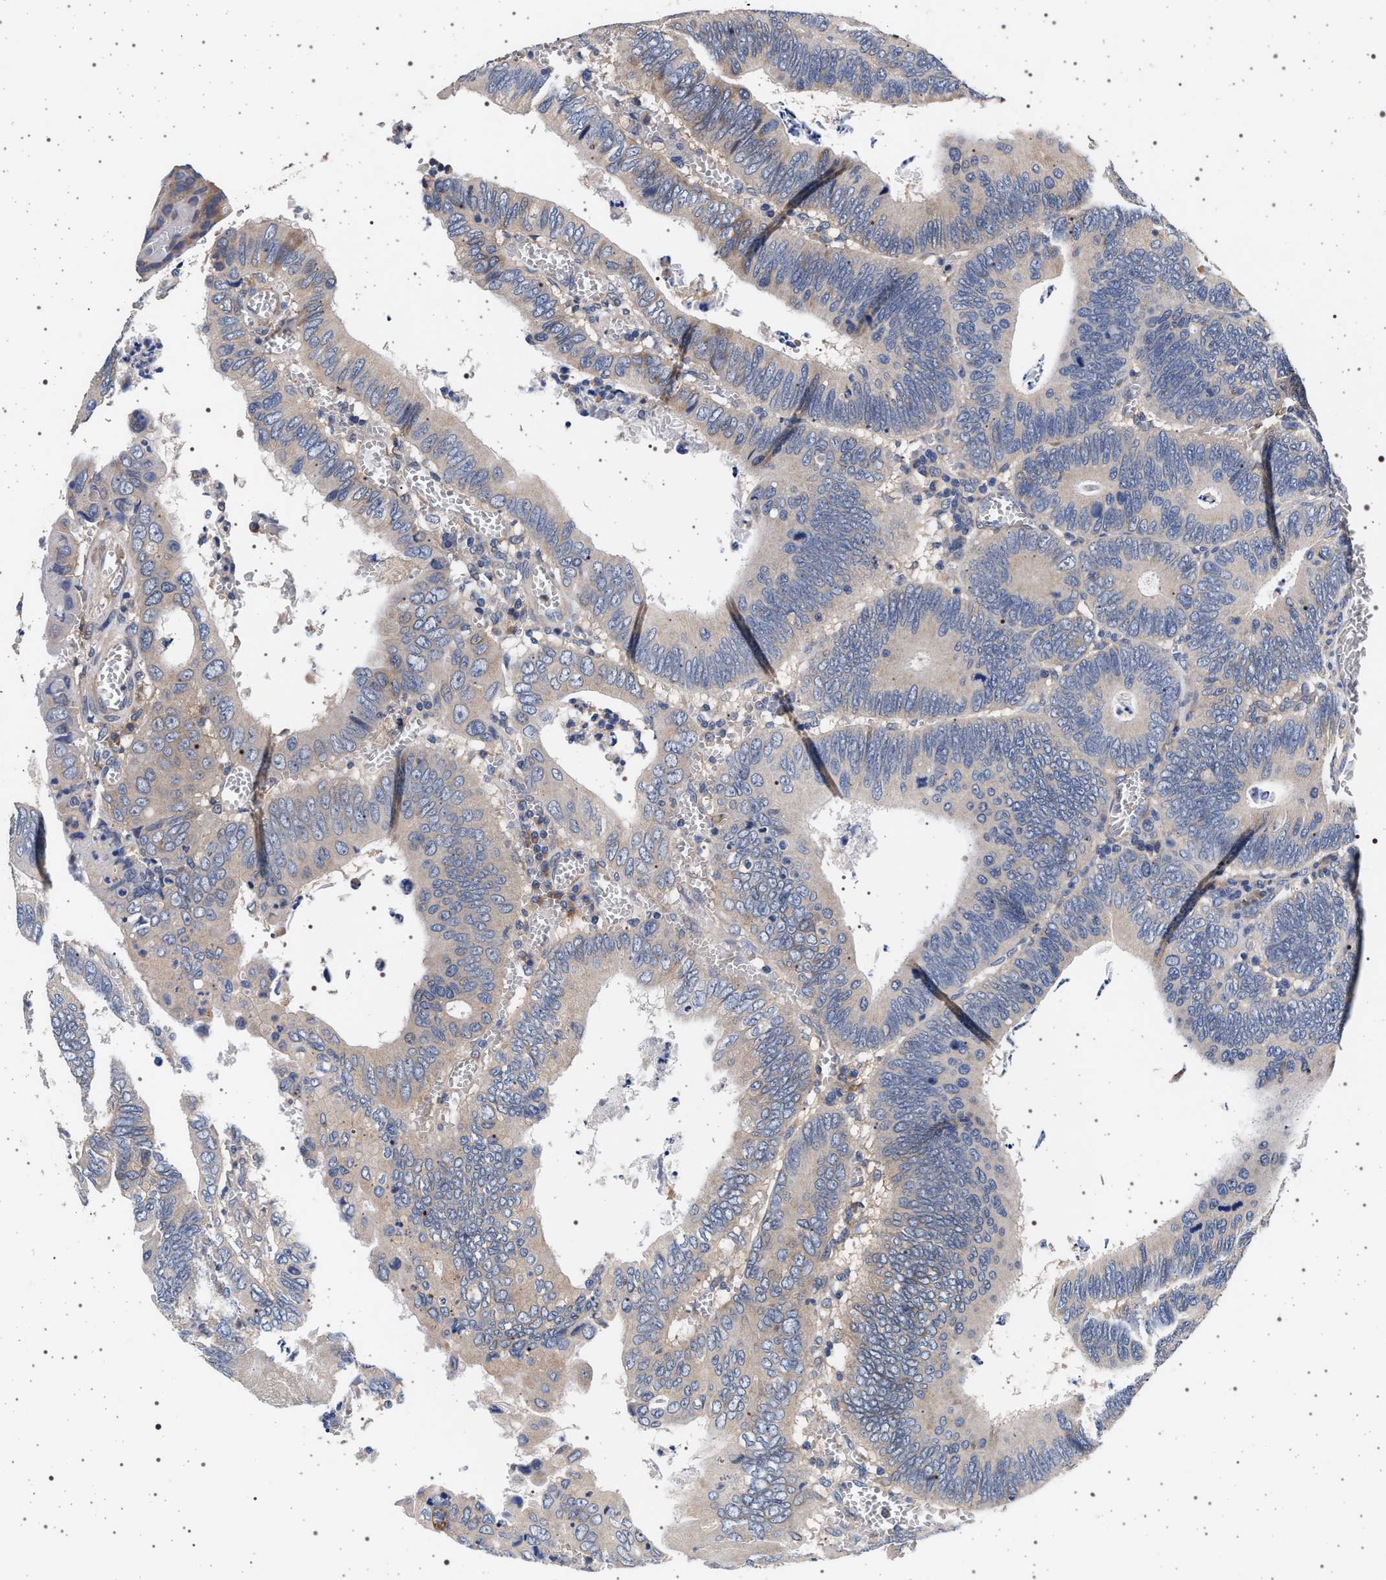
{"staining": {"intensity": "weak", "quantity": "<25%", "location": "cytoplasmic/membranous"}, "tissue": "colorectal cancer", "cell_type": "Tumor cells", "image_type": "cancer", "snomed": [{"axis": "morphology", "description": "Inflammation, NOS"}, {"axis": "morphology", "description": "Adenocarcinoma, NOS"}, {"axis": "topography", "description": "Colon"}], "caption": "This is an immunohistochemistry image of human adenocarcinoma (colorectal). There is no staining in tumor cells.", "gene": "MAP3K2", "patient": {"sex": "male", "age": 72}}